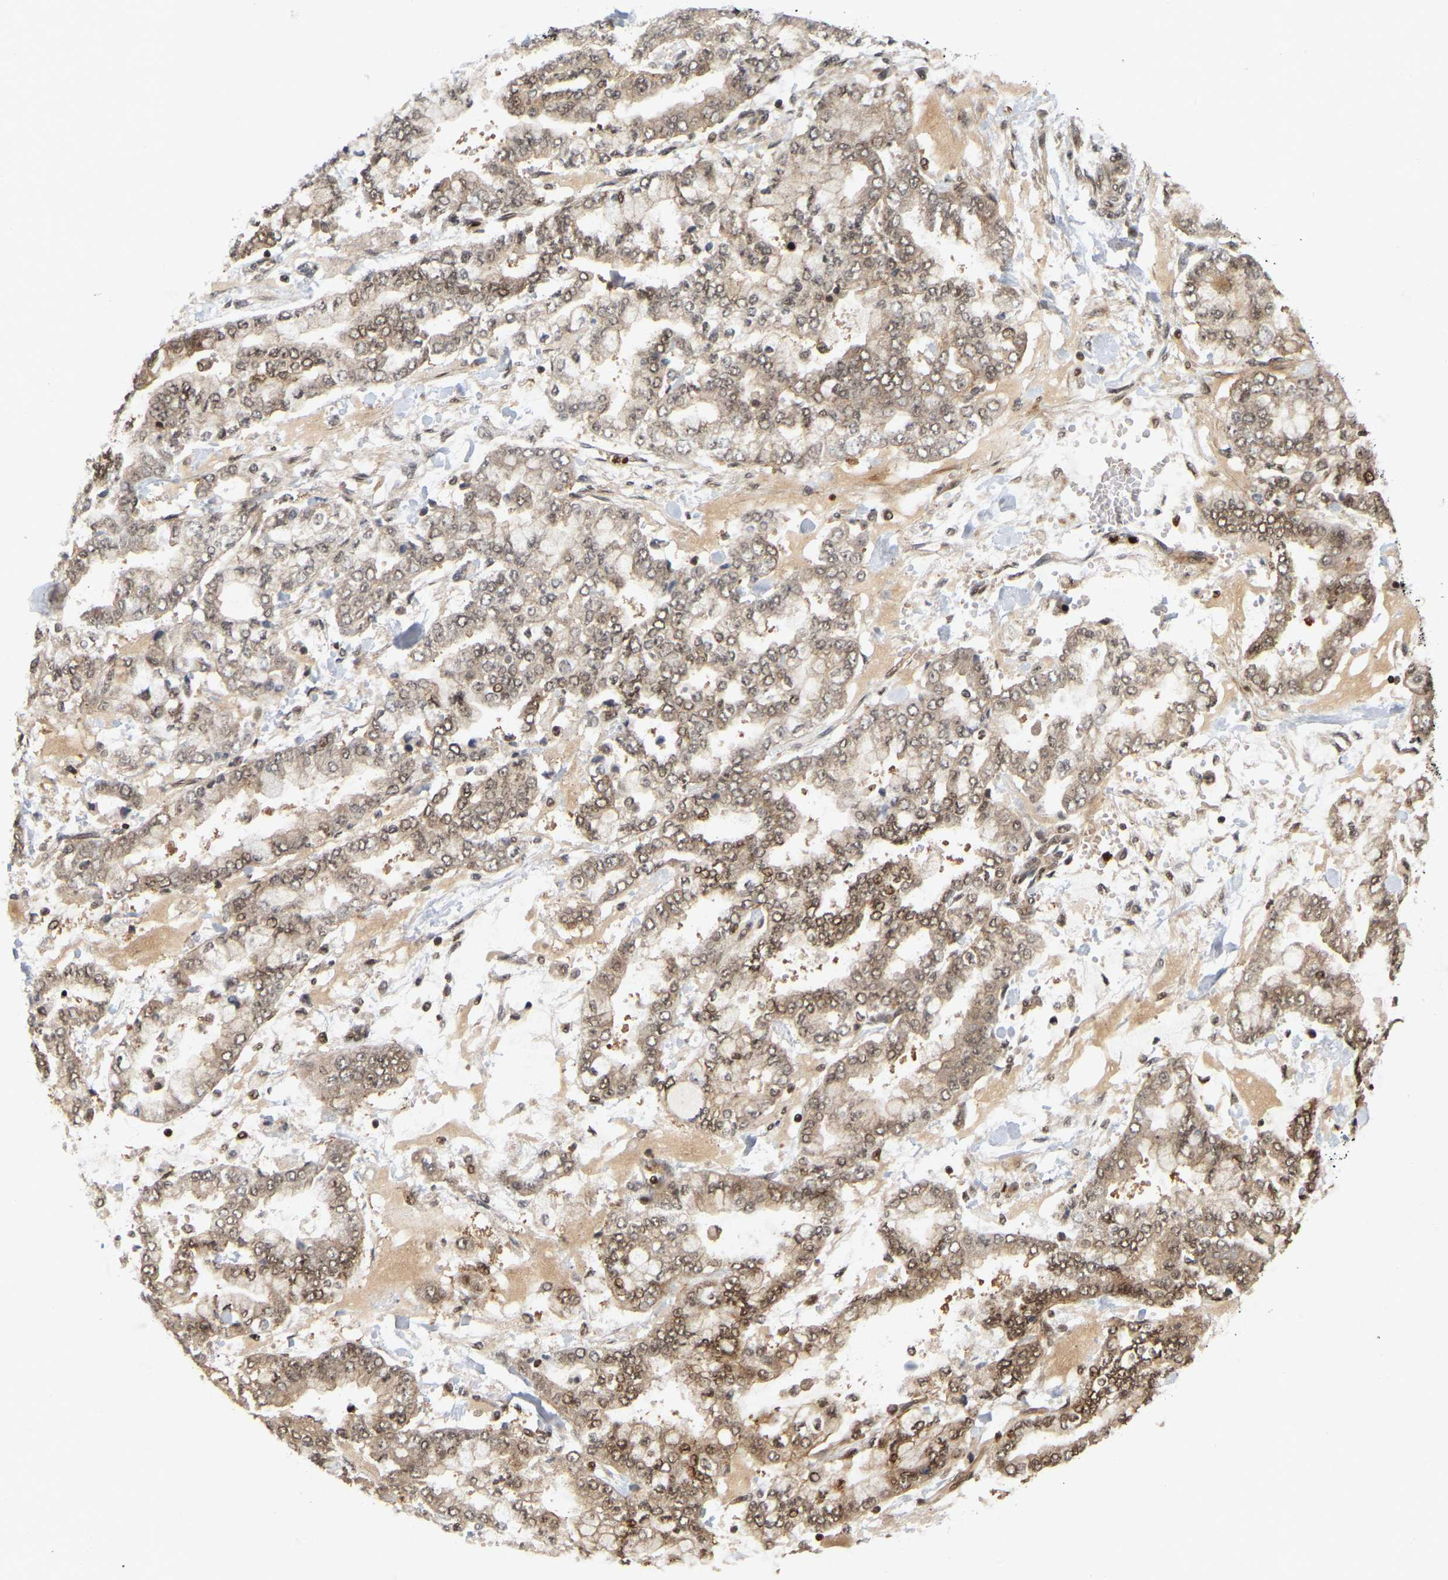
{"staining": {"intensity": "moderate", "quantity": ">75%", "location": "cytoplasmic/membranous,nuclear"}, "tissue": "stomach cancer", "cell_type": "Tumor cells", "image_type": "cancer", "snomed": [{"axis": "morphology", "description": "Normal tissue, NOS"}, {"axis": "morphology", "description": "Adenocarcinoma, NOS"}, {"axis": "topography", "description": "Stomach, upper"}, {"axis": "topography", "description": "Stomach"}], "caption": "Protein expression analysis of stomach cancer (adenocarcinoma) shows moderate cytoplasmic/membranous and nuclear expression in about >75% of tumor cells.", "gene": "NFE2L2", "patient": {"sex": "male", "age": 76}}